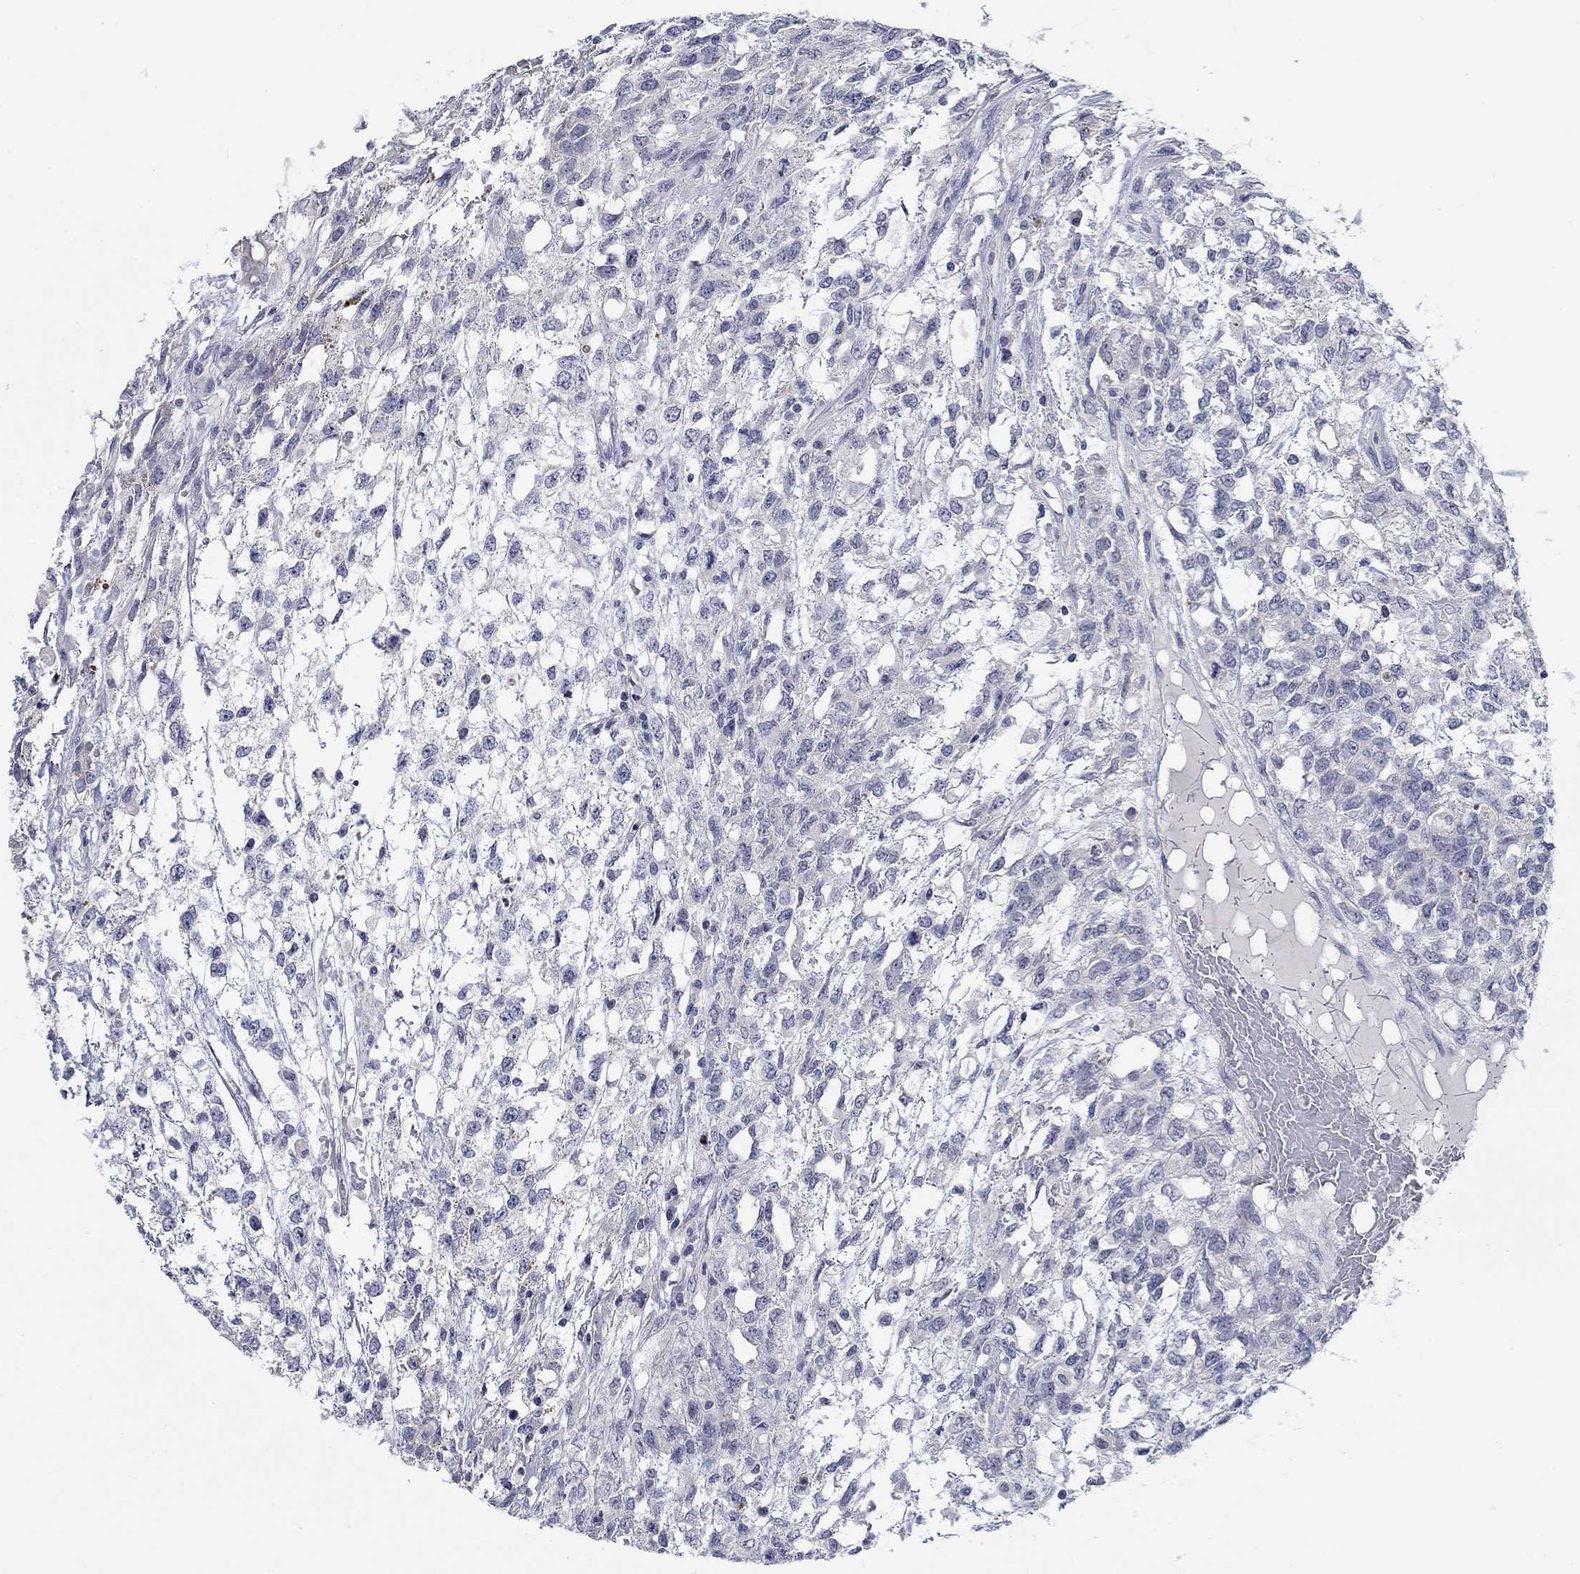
{"staining": {"intensity": "negative", "quantity": "none", "location": "none"}, "tissue": "testis cancer", "cell_type": "Tumor cells", "image_type": "cancer", "snomed": [{"axis": "morphology", "description": "Seminoma, NOS"}, {"axis": "topography", "description": "Testis"}], "caption": "This is an immunohistochemistry (IHC) histopathology image of human testis seminoma. There is no expression in tumor cells.", "gene": "SMIM18", "patient": {"sex": "male", "age": 52}}